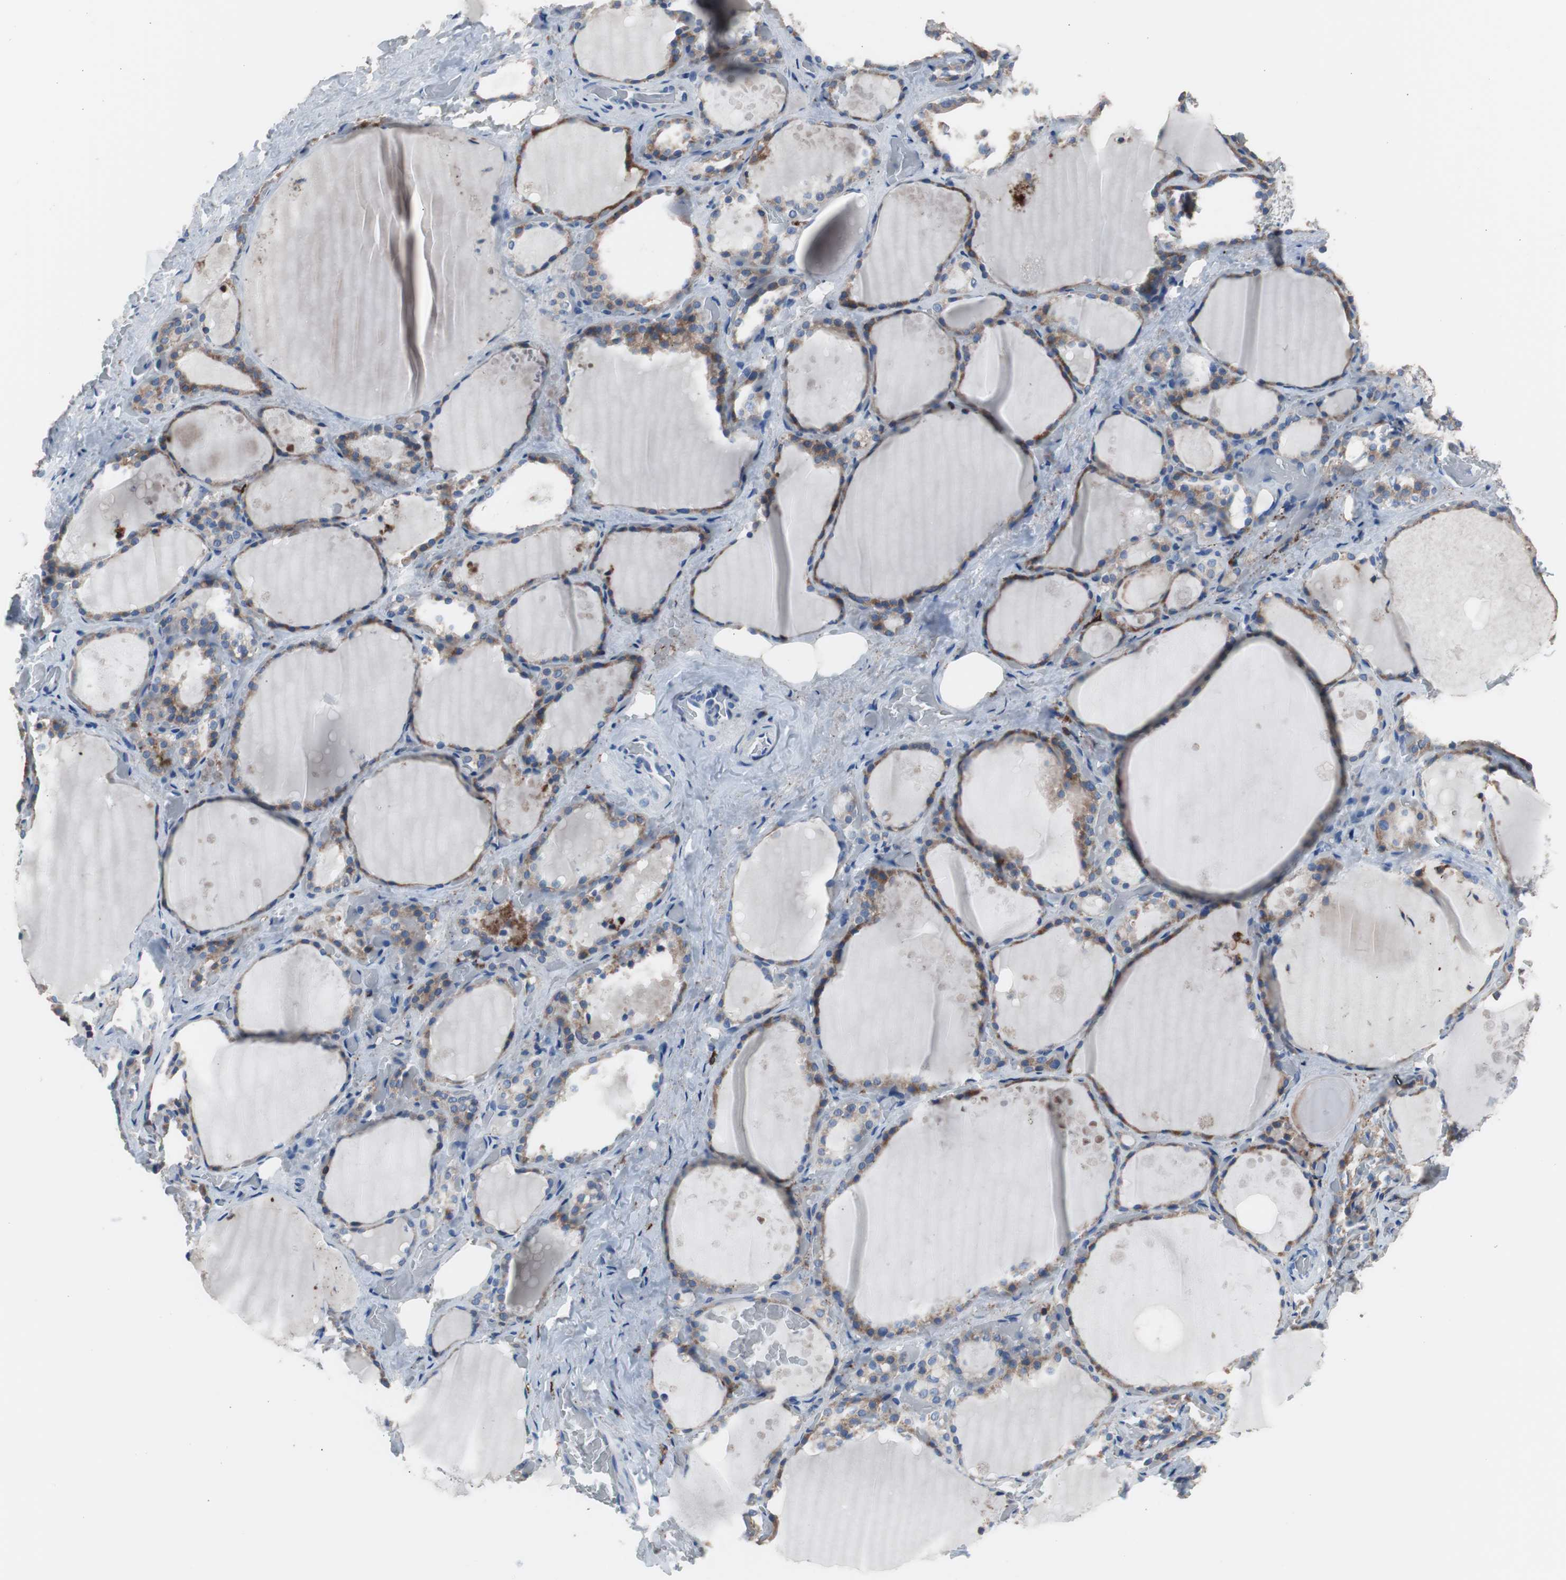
{"staining": {"intensity": "weak", "quantity": ">75%", "location": "cytoplasmic/membranous"}, "tissue": "thyroid gland", "cell_type": "Glandular cells", "image_type": "normal", "snomed": [{"axis": "morphology", "description": "Normal tissue, NOS"}, {"axis": "topography", "description": "Thyroid gland"}], "caption": "An image showing weak cytoplasmic/membranous expression in about >75% of glandular cells in unremarkable thyroid gland, as visualized by brown immunohistochemical staining.", "gene": "FCGR2B", "patient": {"sex": "male", "age": 61}}